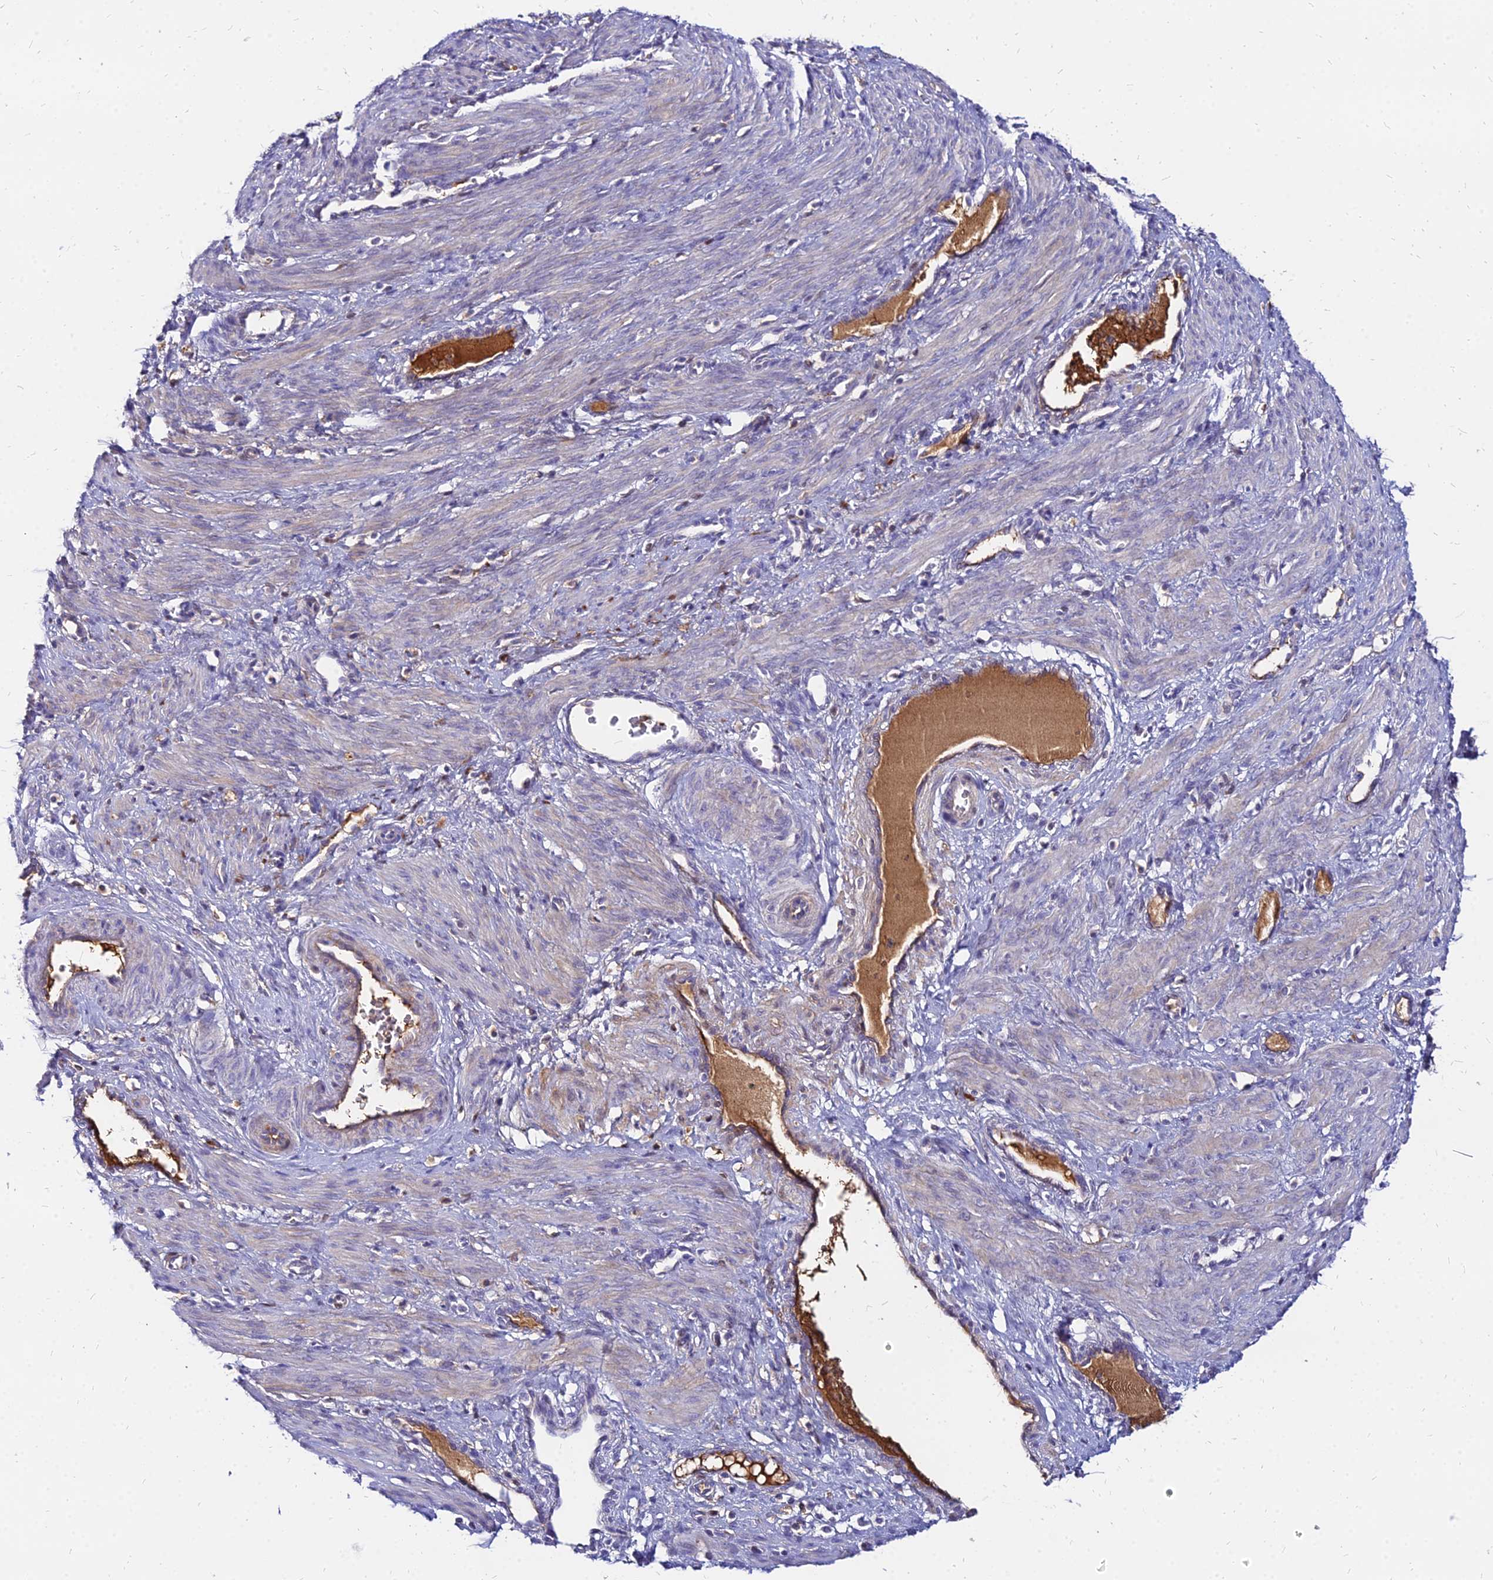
{"staining": {"intensity": "negative", "quantity": "none", "location": "none"}, "tissue": "smooth muscle", "cell_type": "Smooth muscle cells", "image_type": "normal", "snomed": [{"axis": "morphology", "description": "Normal tissue, NOS"}, {"axis": "topography", "description": "Endometrium"}], "caption": "The photomicrograph exhibits no staining of smooth muscle cells in normal smooth muscle.", "gene": "ACSM6", "patient": {"sex": "female", "age": 33}}